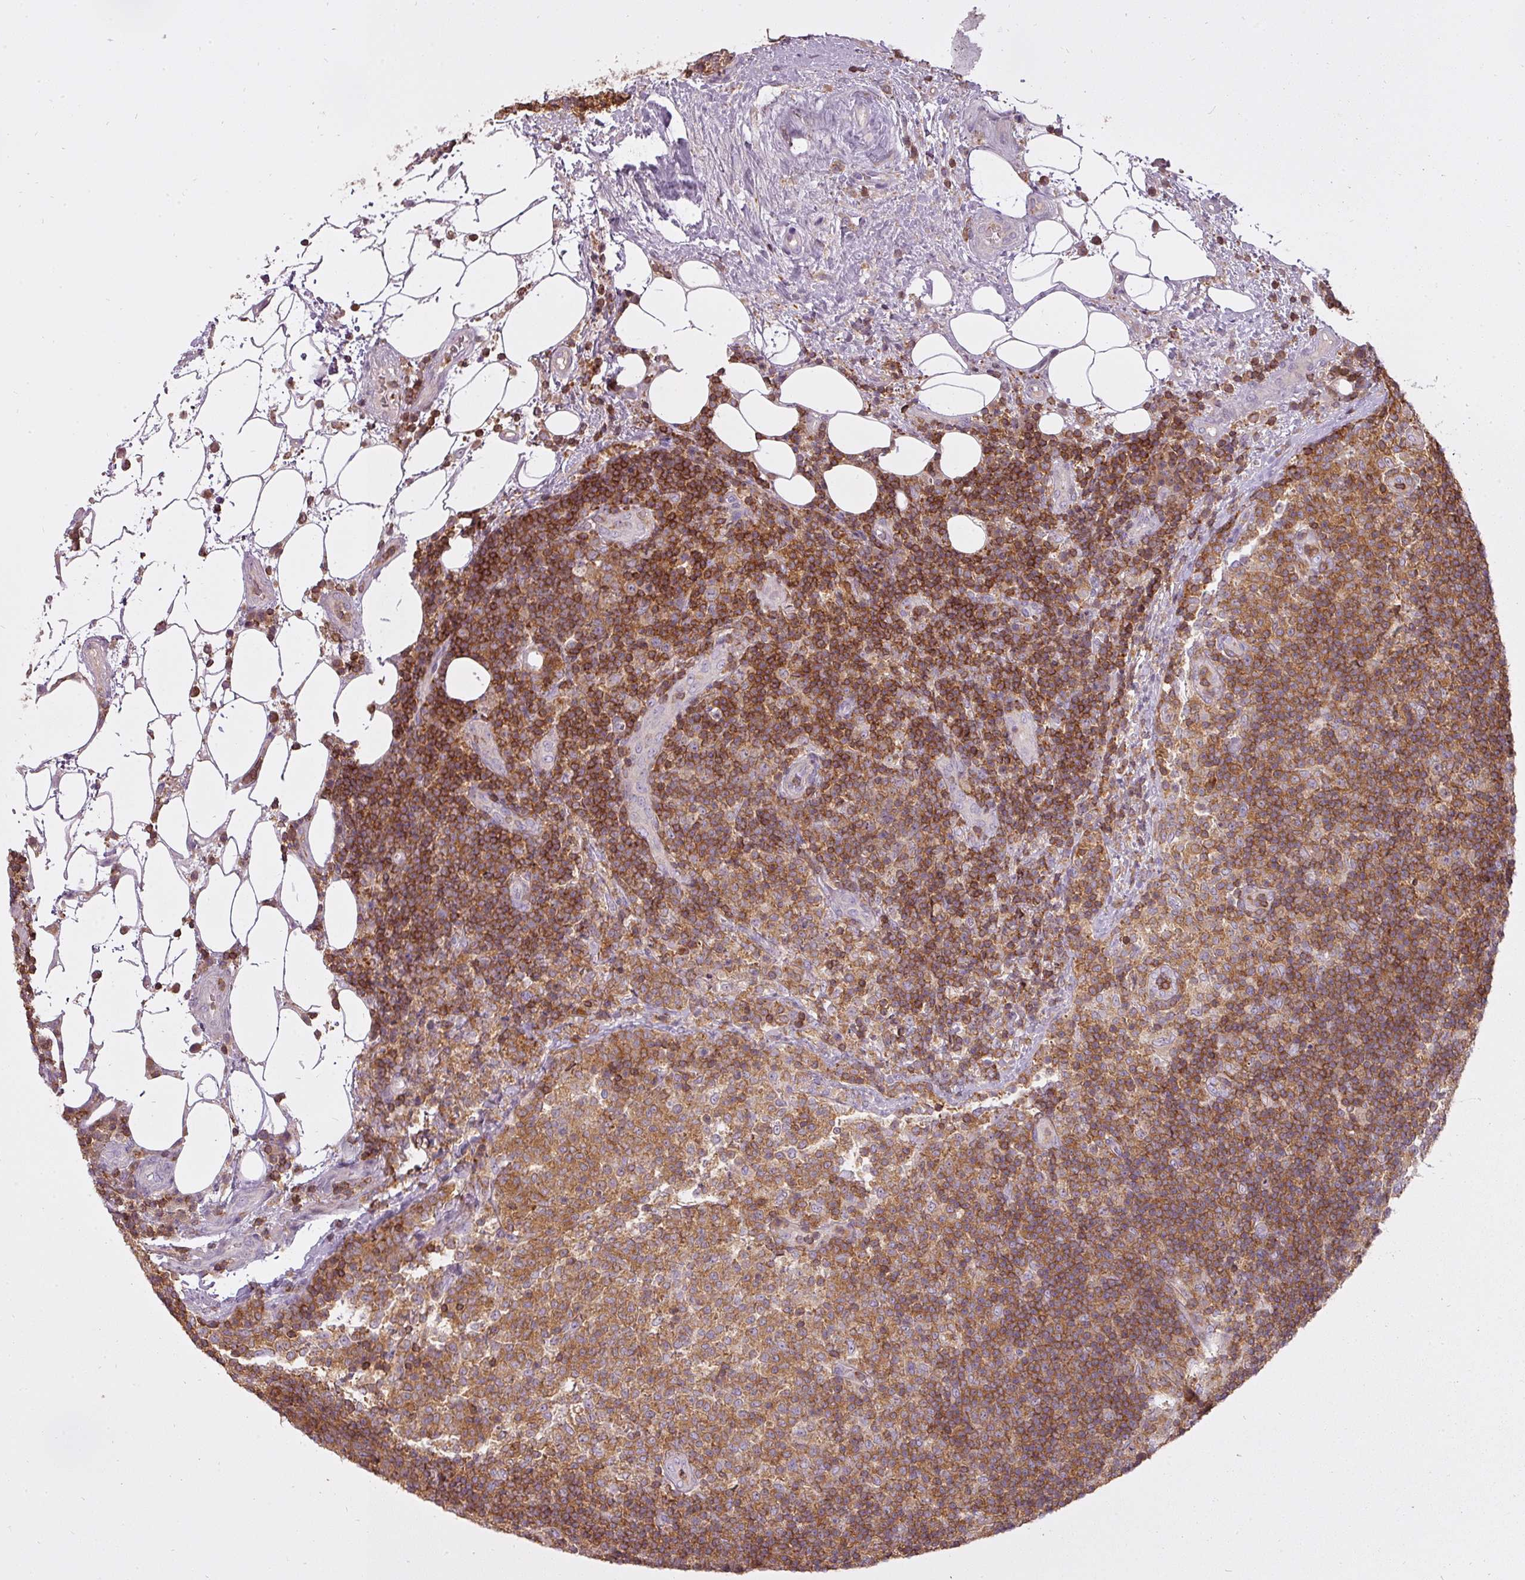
{"staining": {"intensity": "moderate", "quantity": ">75%", "location": "cytoplasmic/membranous"}, "tissue": "lymph node", "cell_type": "Germinal center cells", "image_type": "normal", "snomed": [{"axis": "morphology", "description": "Normal tissue, NOS"}, {"axis": "topography", "description": "Lymph node"}], "caption": "Germinal center cells exhibit medium levels of moderate cytoplasmic/membranous staining in approximately >75% of cells in unremarkable human lymph node.", "gene": "STK4", "patient": {"sex": "female", "age": 31}}